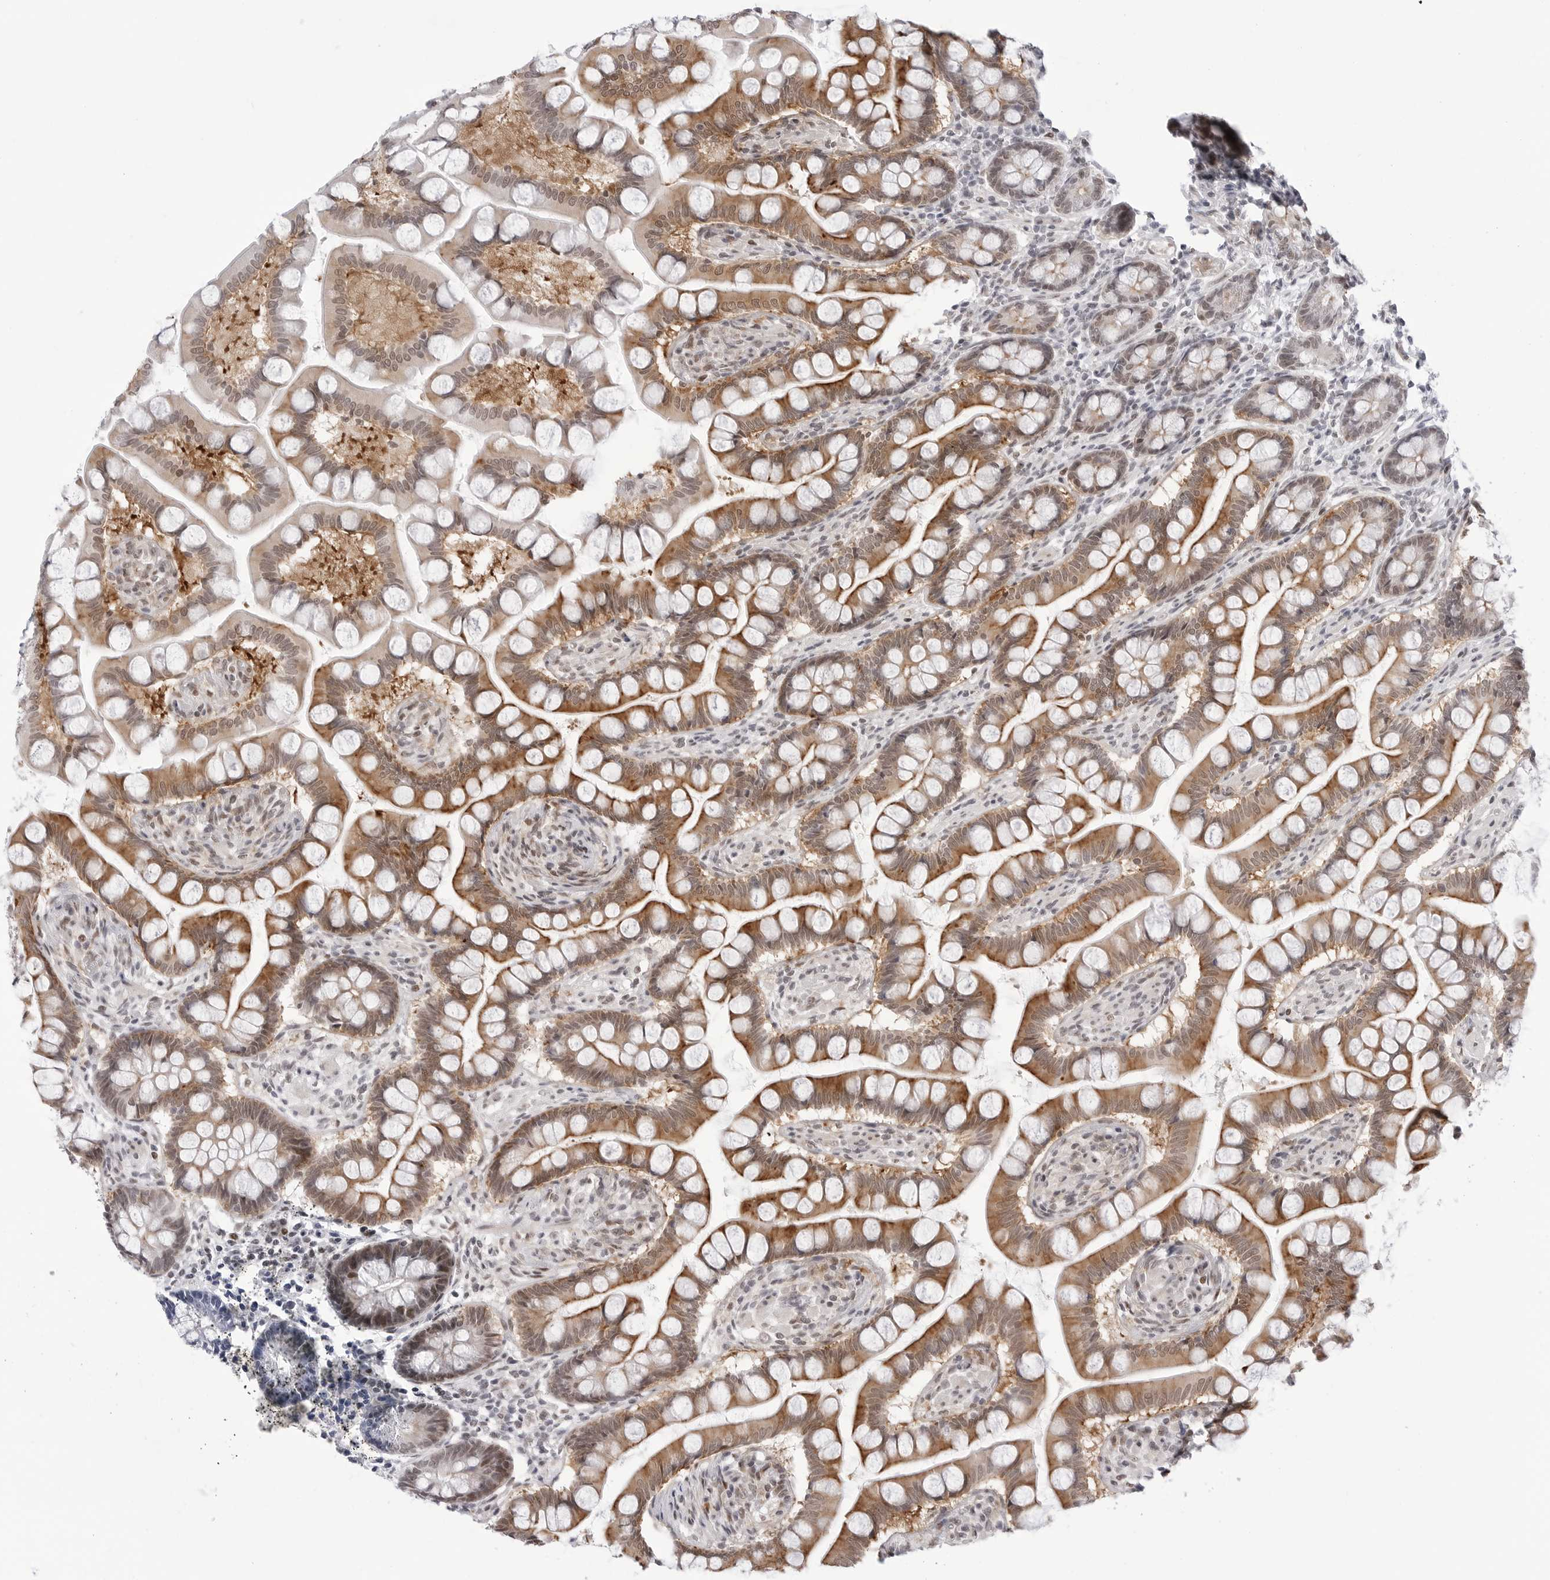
{"staining": {"intensity": "moderate", "quantity": ">75%", "location": "cytoplasmic/membranous,nuclear"}, "tissue": "small intestine", "cell_type": "Glandular cells", "image_type": "normal", "snomed": [{"axis": "morphology", "description": "Normal tissue, NOS"}, {"axis": "topography", "description": "Small intestine"}], "caption": "A medium amount of moderate cytoplasmic/membranous,nuclear expression is appreciated in about >75% of glandular cells in unremarkable small intestine.", "gene": "C1orf162", "patient": {"sex": "male", "age": 41}}